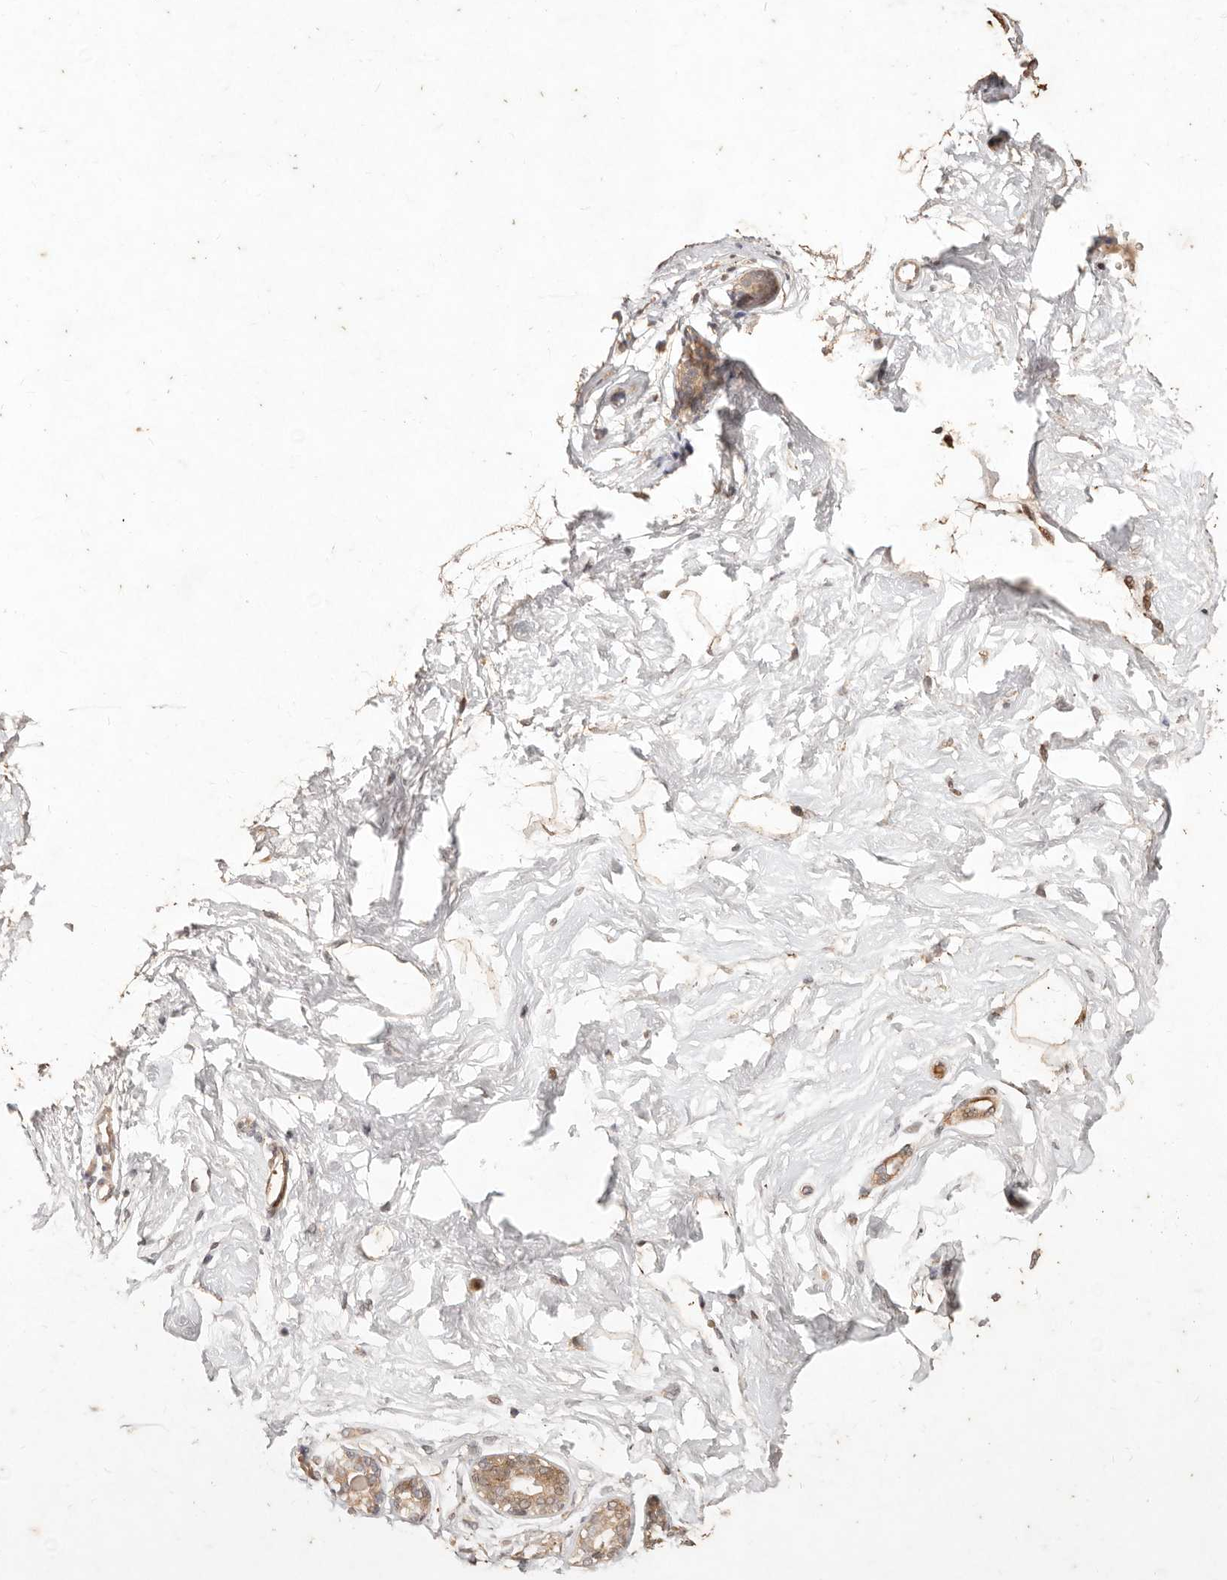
{"staining": {"intensity": "weak", "quantity": ">75%", "location": "cytoplasmic/membranous"}, "tissue": "breast", "cell_type": "Adipocytes", "image_type": "normal", "snomed": [{"axis": "morphology", "description": "Normal tissue, NOS"}, {"axis": "morphology", "description": "Adenoma, NOS"}, {"axis": "topography", "description": "Breast"}], "caption": "Protein expression analysis of unremarkable breast exhibits weak cytoplasmic/membranous staining in approximately >75% of adipocytes. (DAB (3,3'-diaminobenzidine) = brown stain, brightfield microscopy at high magnification).", "gene": "KIF9", "patient": {"sex": "female", "age": 23}}